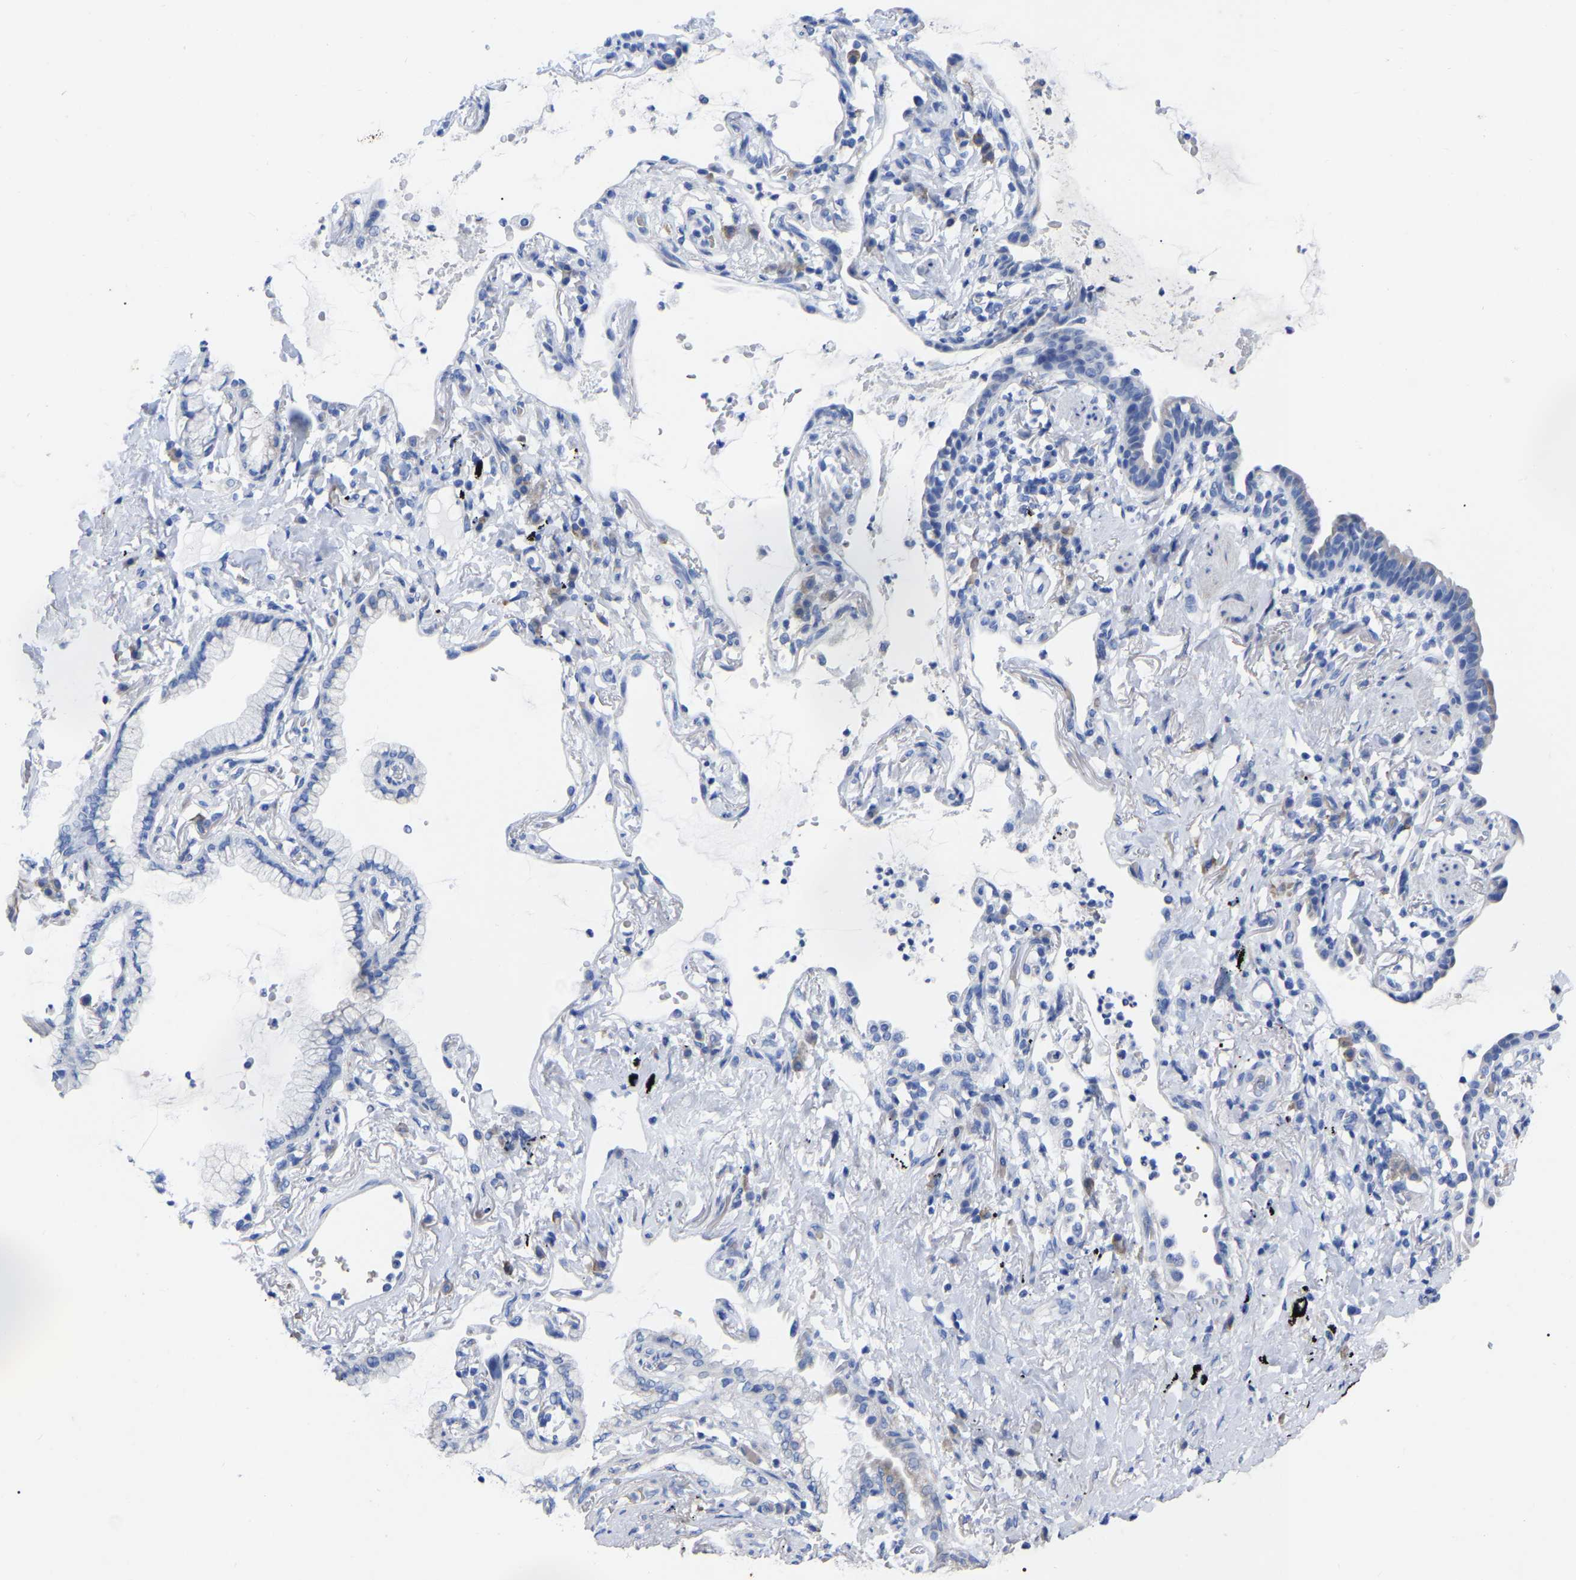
{"staining": {"intensity": "weak", "quantity": "<25%", "location": "cytoplasmic/membranous"}, "tissue": "lung cancer", "cell_type": "Tumor cells", "image_type": "cancer", "snomed": [{"axis": "morphology", "description": "Normal tissue, NOS"}, {"axis": "morphology", "description": "Adenocarcinoma, NOS"}, {"axis": "topography", "description": "Bronchus"}, {"axis": "topography", "description": "Lung"}], "caption": "A micrograph of human adenocarcinoma (lung) is negative for staining in tumor cells.", "gene": "GDF3", "patient": {"sex": "female", "age": 70}}